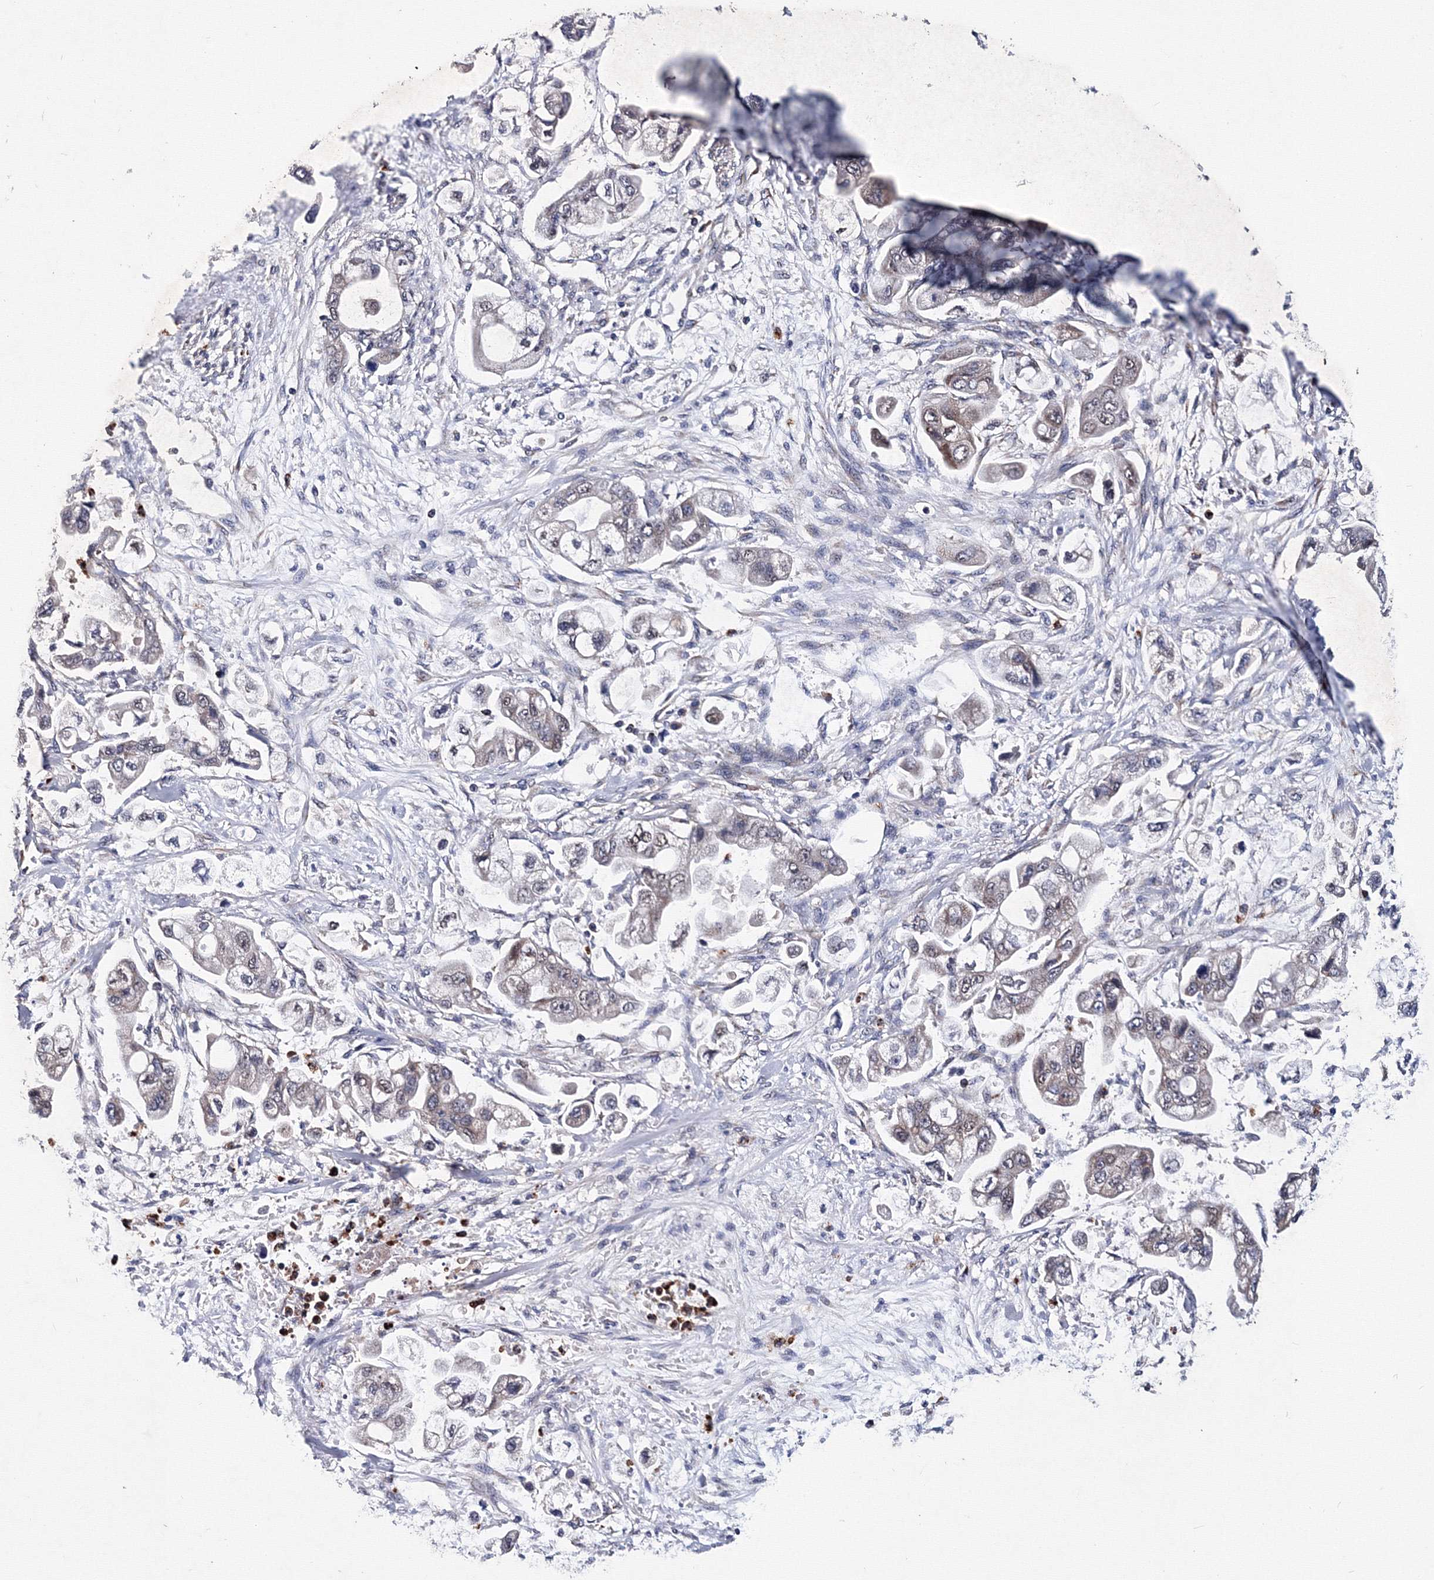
{"staining": {"intensity": "negative", "quantity": "none", "location": "none"}, "tissue": "stomach cancer", "cell_type": "Tumor cells", "image_type": "cancer", "snomed": [{"axis": "morphology", "description": "Adenocarcinoma, NOS"}, {"axis": "topography", "description": "Stomach"}], "caption": "IHC histopathology image of stomach cancer (adenocarcinoma) stained for a protein (brown), which shows no positivity in tumor cells.", "gene": "PHYKPL", "patient": {"sex": "male", "age": 62}}